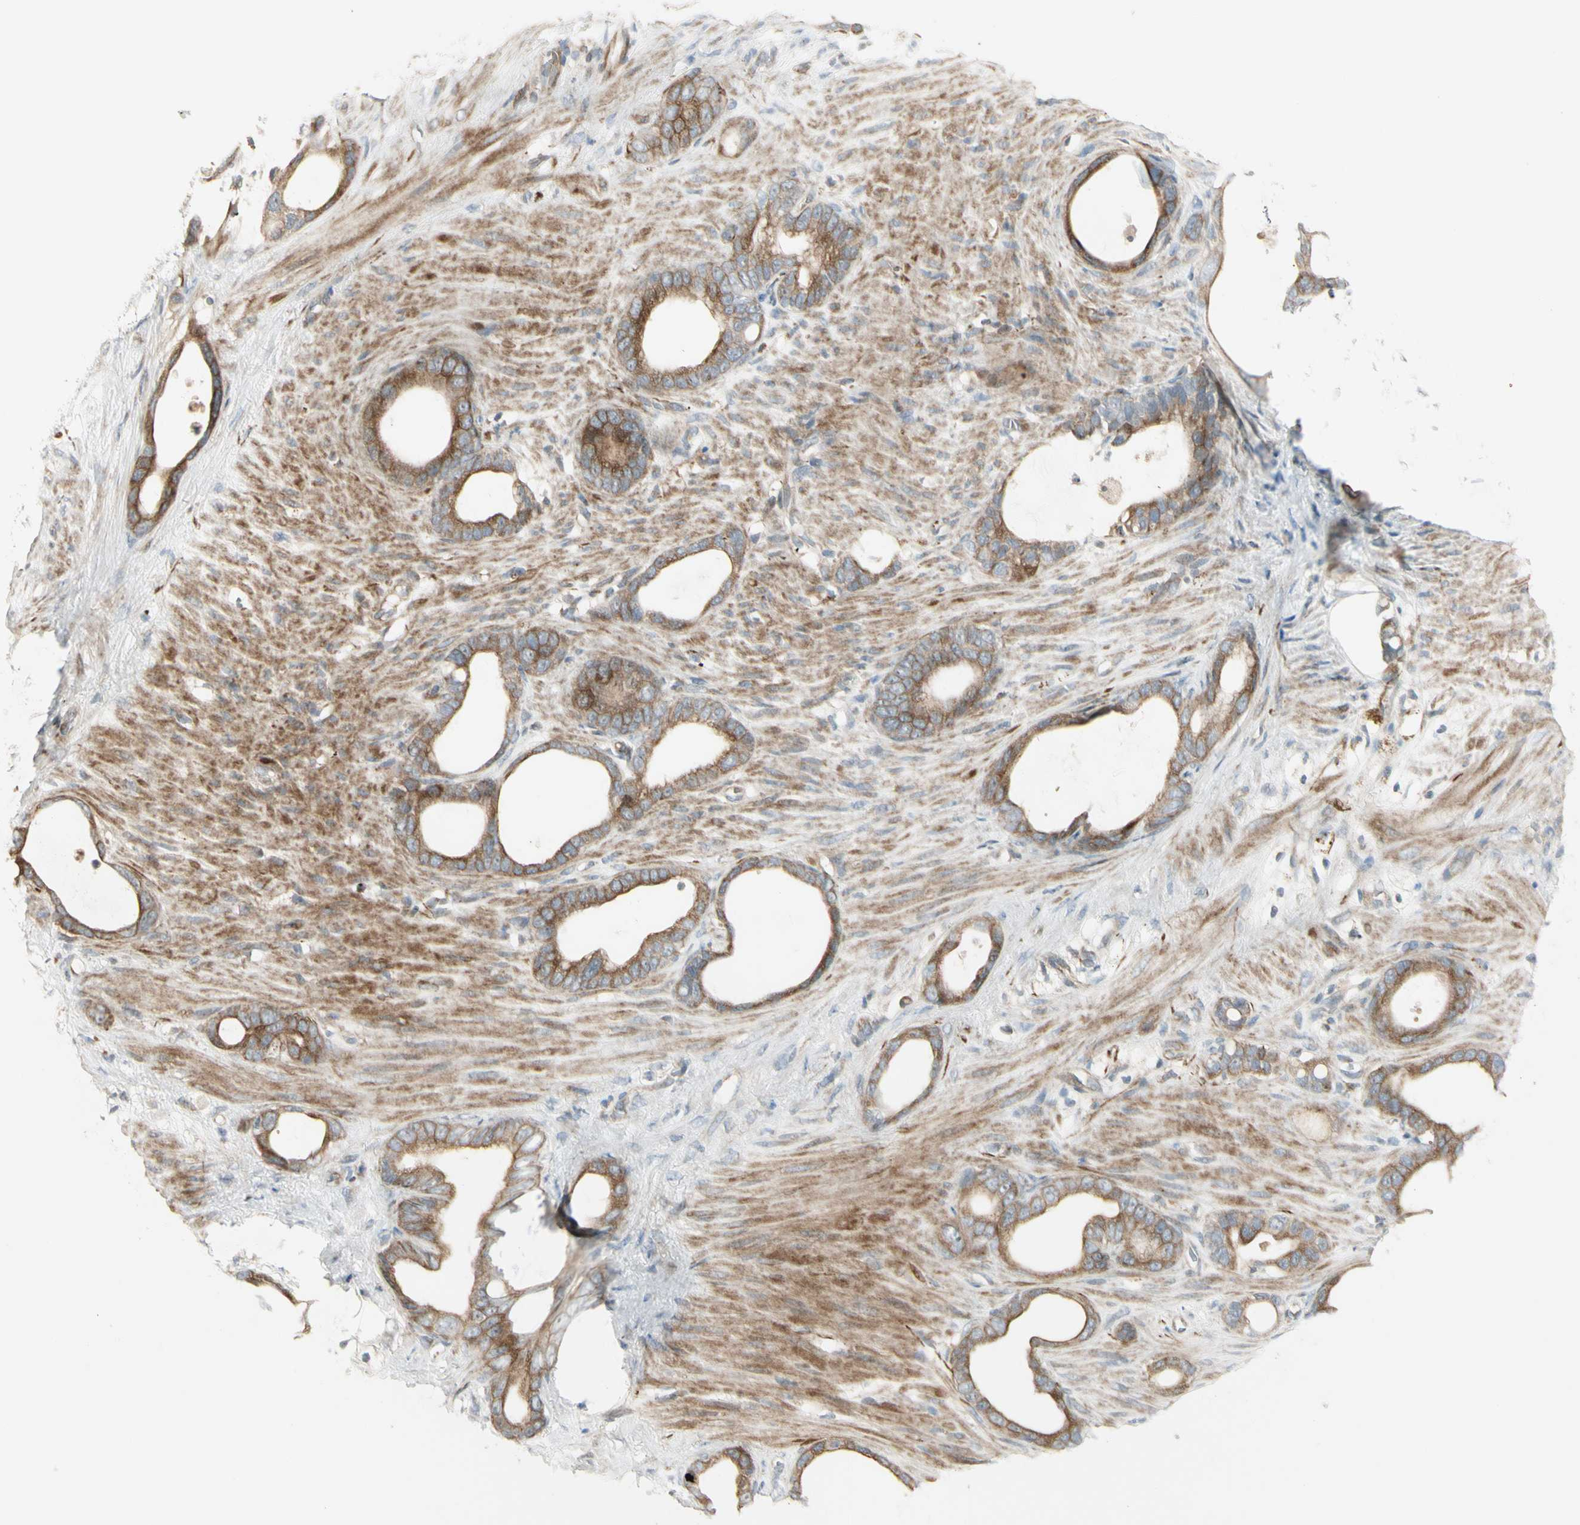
{"staining": {"intensity": "moderate", "quantity": ">75%", "location": "cytoplasmic/membranous"}, "tissue": "stomach cancer", "cell_type": "Tumor cells", "image_type": "cancer", "snomed": [{"axis": "morphology", "description": "Adenocarcinoma, NOS"}, {"axis": "topography", "description": "Stomach"}], "caption": "Protein positivity by immunohistochemistry (IHC) reveals moderate cytoplasmic/membranous staining in about >75% of tumor cells in stomach cancer (adenocarcinoma). (DAB (3,3'-diaminobenzidine) IHC, brown staining for protein, blue staining for nuclei).", "gene": "NDFIP1", "patient": {"sex": "female", "age": 75}}